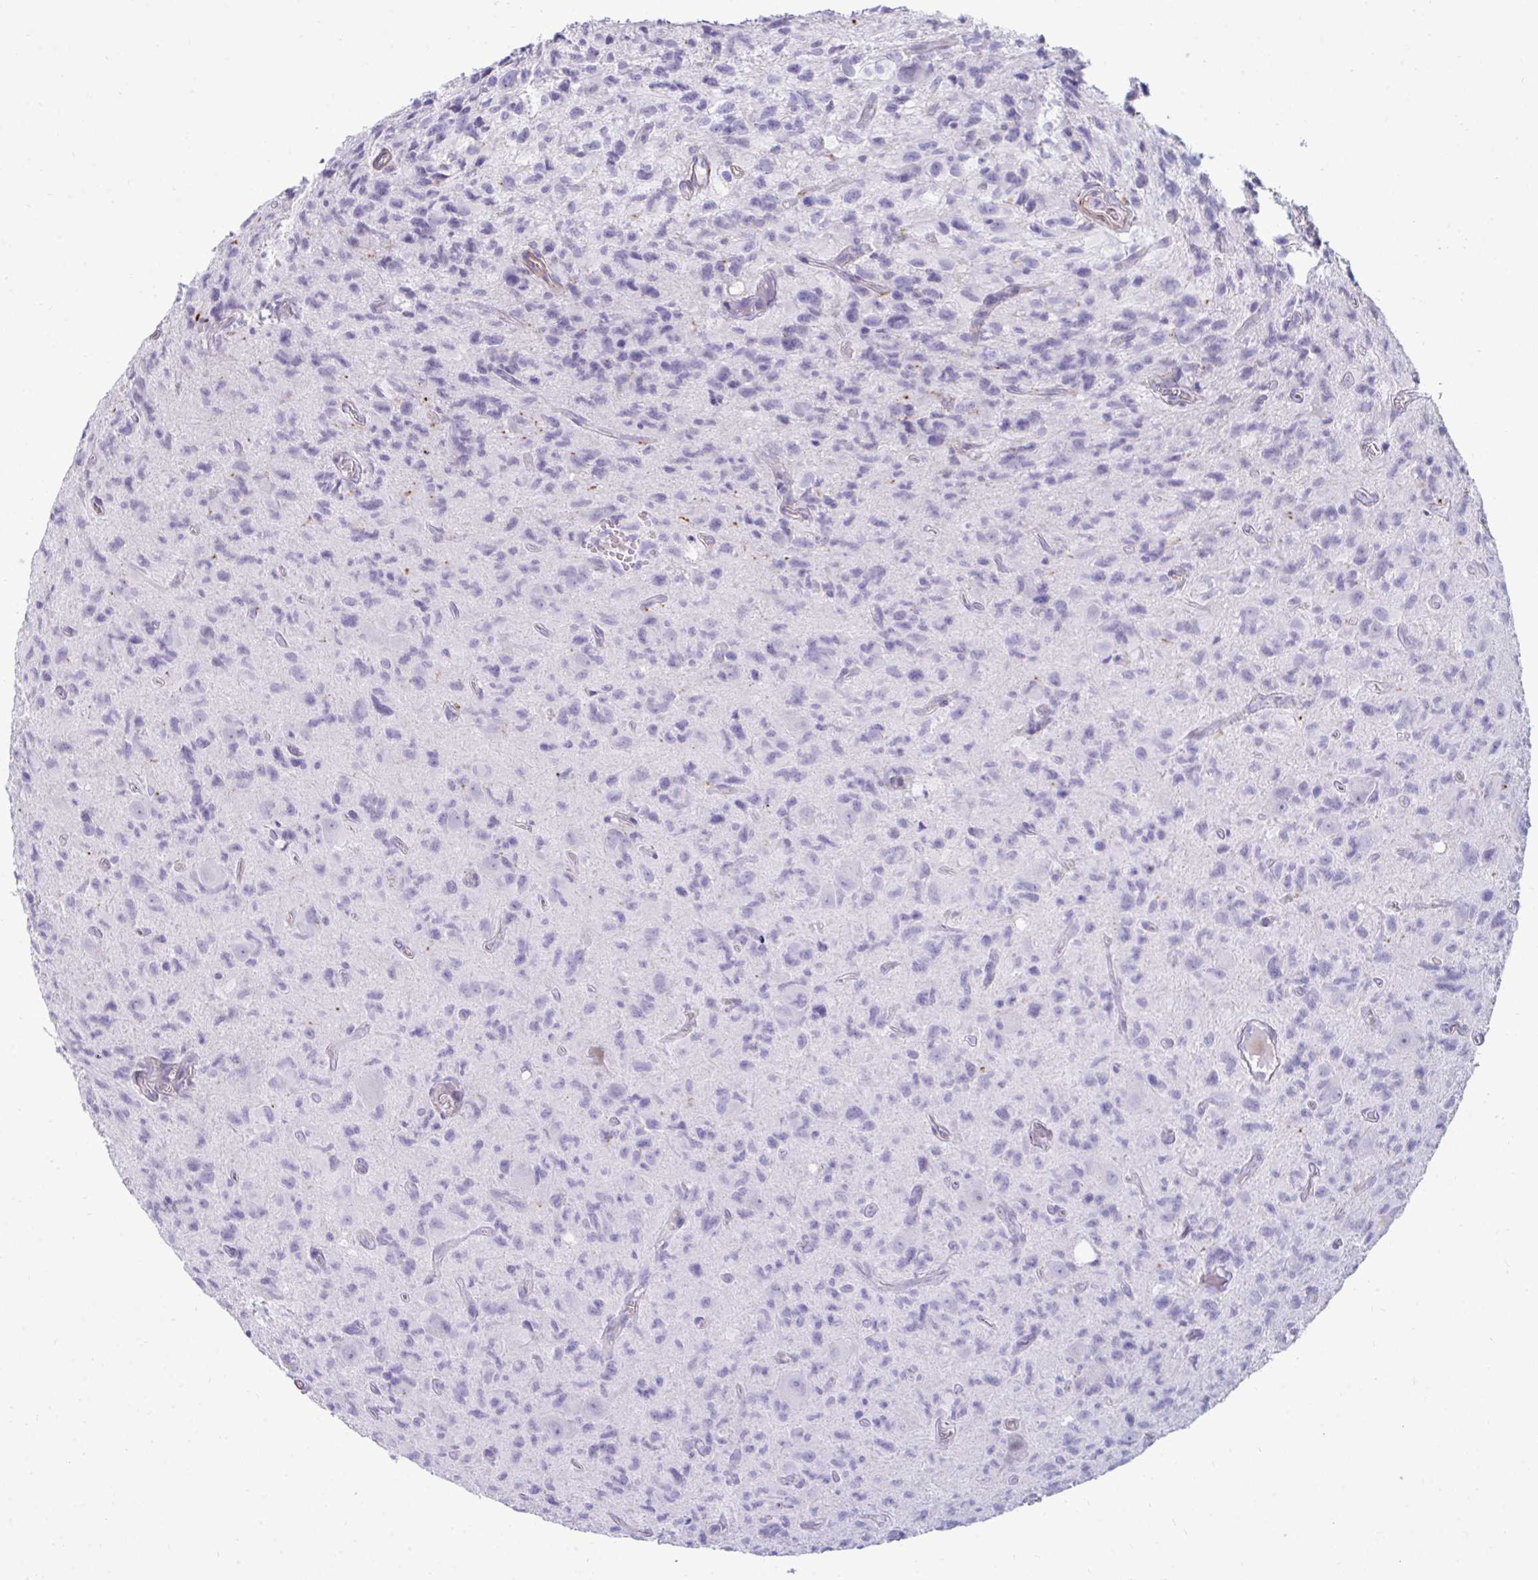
{"staining": {"intensity": "negative", "quantity": "none", "location": "none"}, "tissue": "glioma", "cell_type": "Tumor cells", "image_type": "cancer", "snomed": [{"axis": "morphology", "description": "Glioma, malignant, High grade"}, {"axis": "topography", "description": "Brain"}], "caption": "The immunohistochemistry micrograph has no significant expression in tumor cells of malignant glioma (high-grade) tissue. (Brightfield microscopy of DAB (3,3'-diaminobenzidine) IHC at high magnification).", "gene": "UBL3", "patient": {"sex": "male", "age": 76}}